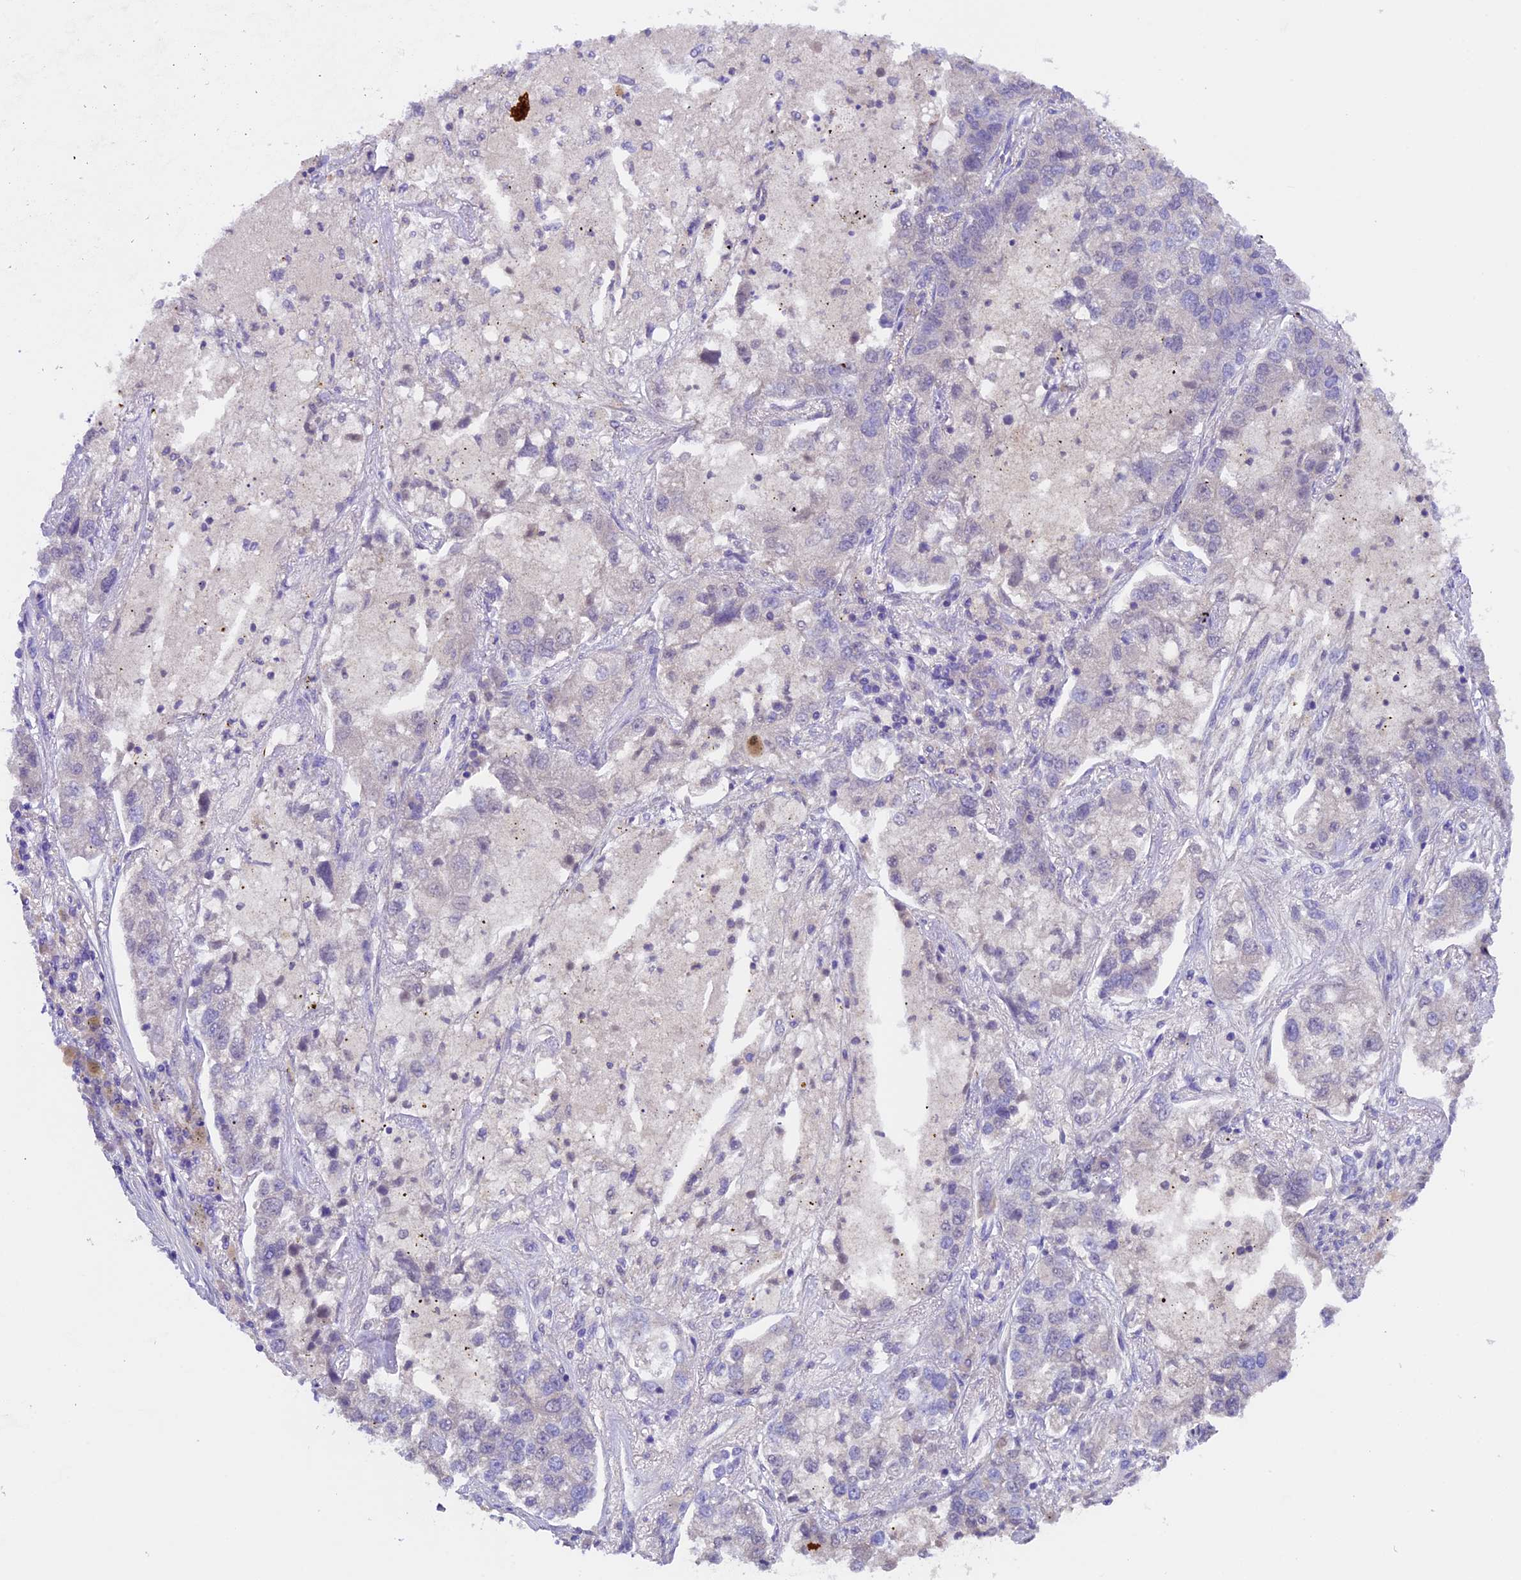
{"staining": {"intensity": "negative", "quantity": "none", "location": "none"}, "tissue": "lung cancer", "cell_type": "Tumor cells", "image_type": "cancer", "snomed": [{"axis": "morphology", "description": "Adenocarcinoma, NOS"}, {"axis": "topography", "description": "Lung"}], "caption": "Lung cancer was stained to show a protein in brown. There is no significant staining in tumor cells.", "gene": "TBC1D1", "patient": {"sex": "male", "age": 49}}